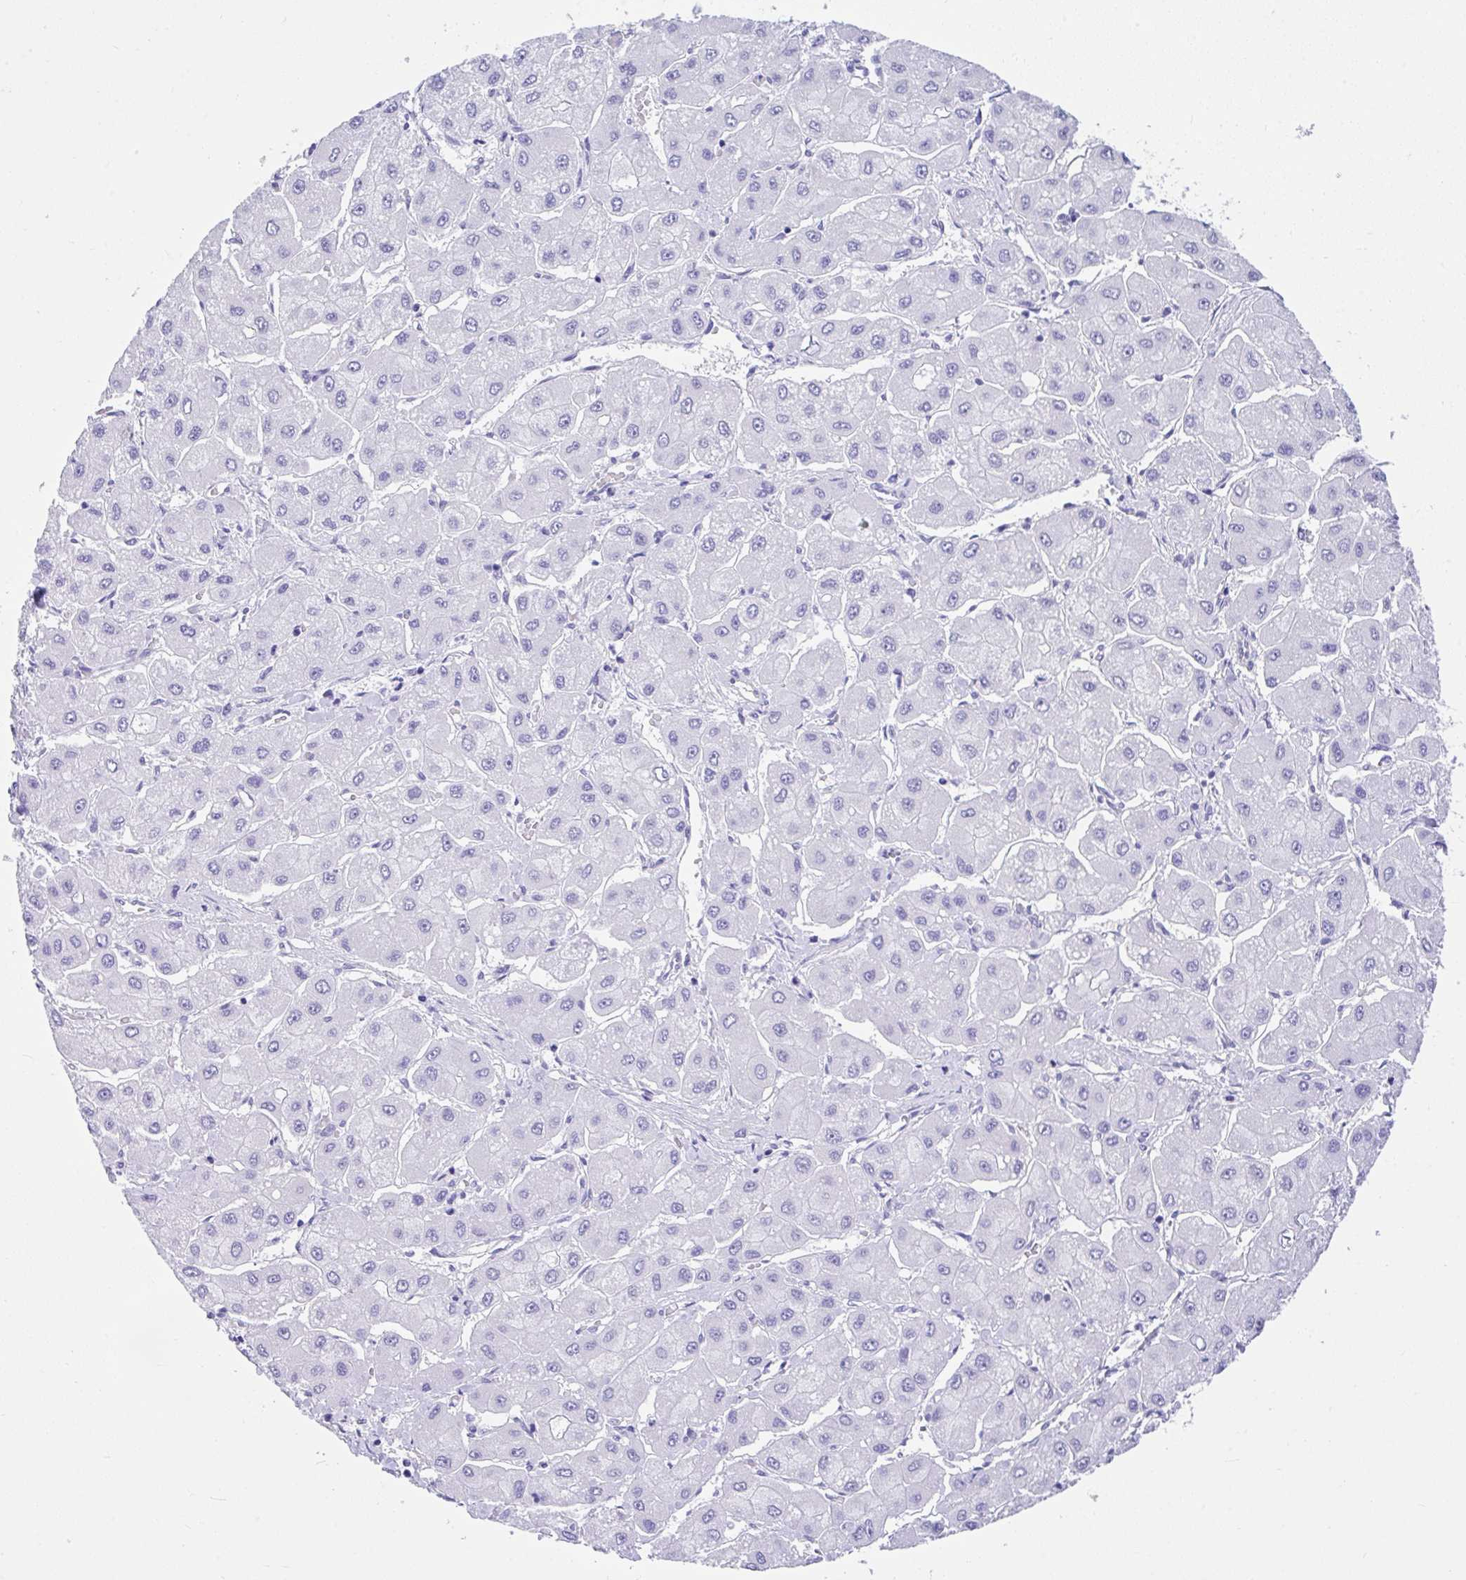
{"staining": {"intensity": "negative", "quantity": "none", "location": "none"}, "tissue": "liver cancer", "cell_type": "Tumor cells", "image_type": "cancer", "snomed": [{"axis": "morphology", "description": "Carcinoma, Hepatocellular, NOS"}, {"axis": "topography", "description": "Liver"}], "caption": "Tumor cells show no significant staining in hepatocellular carcinoma (liver).", "gene": "FAM107A", "patient": {"sex": "male", "age": 40}}